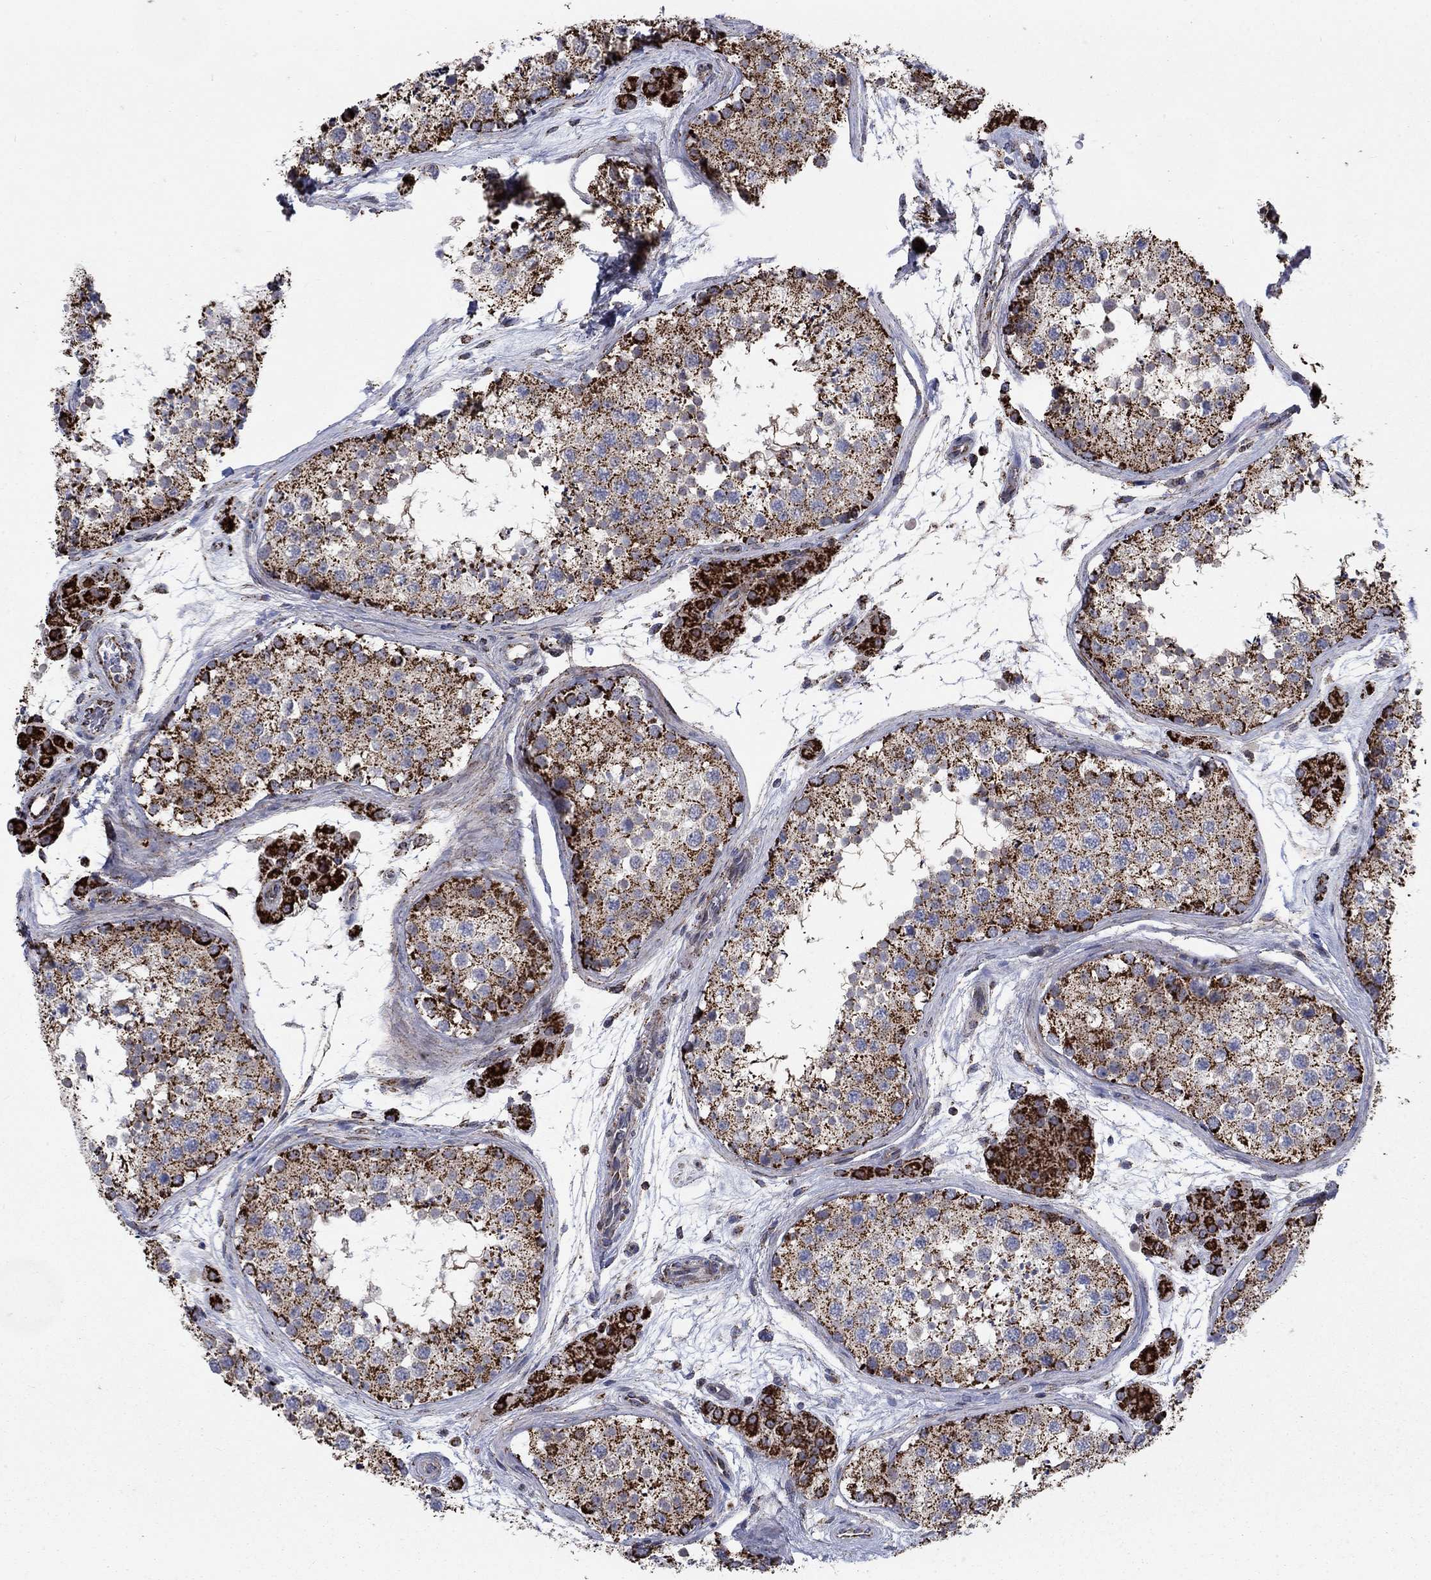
{"staining": {"intensity": "strong", "quantity": ">75%", "location": "cytoplasmic/membranous"}, "tissue": "testis", "cell_type": "Cells in seminiferous ducts", "image_type": "normal", "snomed": [{"axis": "morphology", "description": "Normal tissue, NOS"}, {"axis": "topography", "description": "Testis"}], "caption": "An image showing strong cytoplasmic/membranous expression in approximately >75% of cells in seminiferous ducts in normal testis, as visualized by brown immunohistochemical staining.", "gene": "MOAP1", "patient": {"sex": "male", "age": 41}}